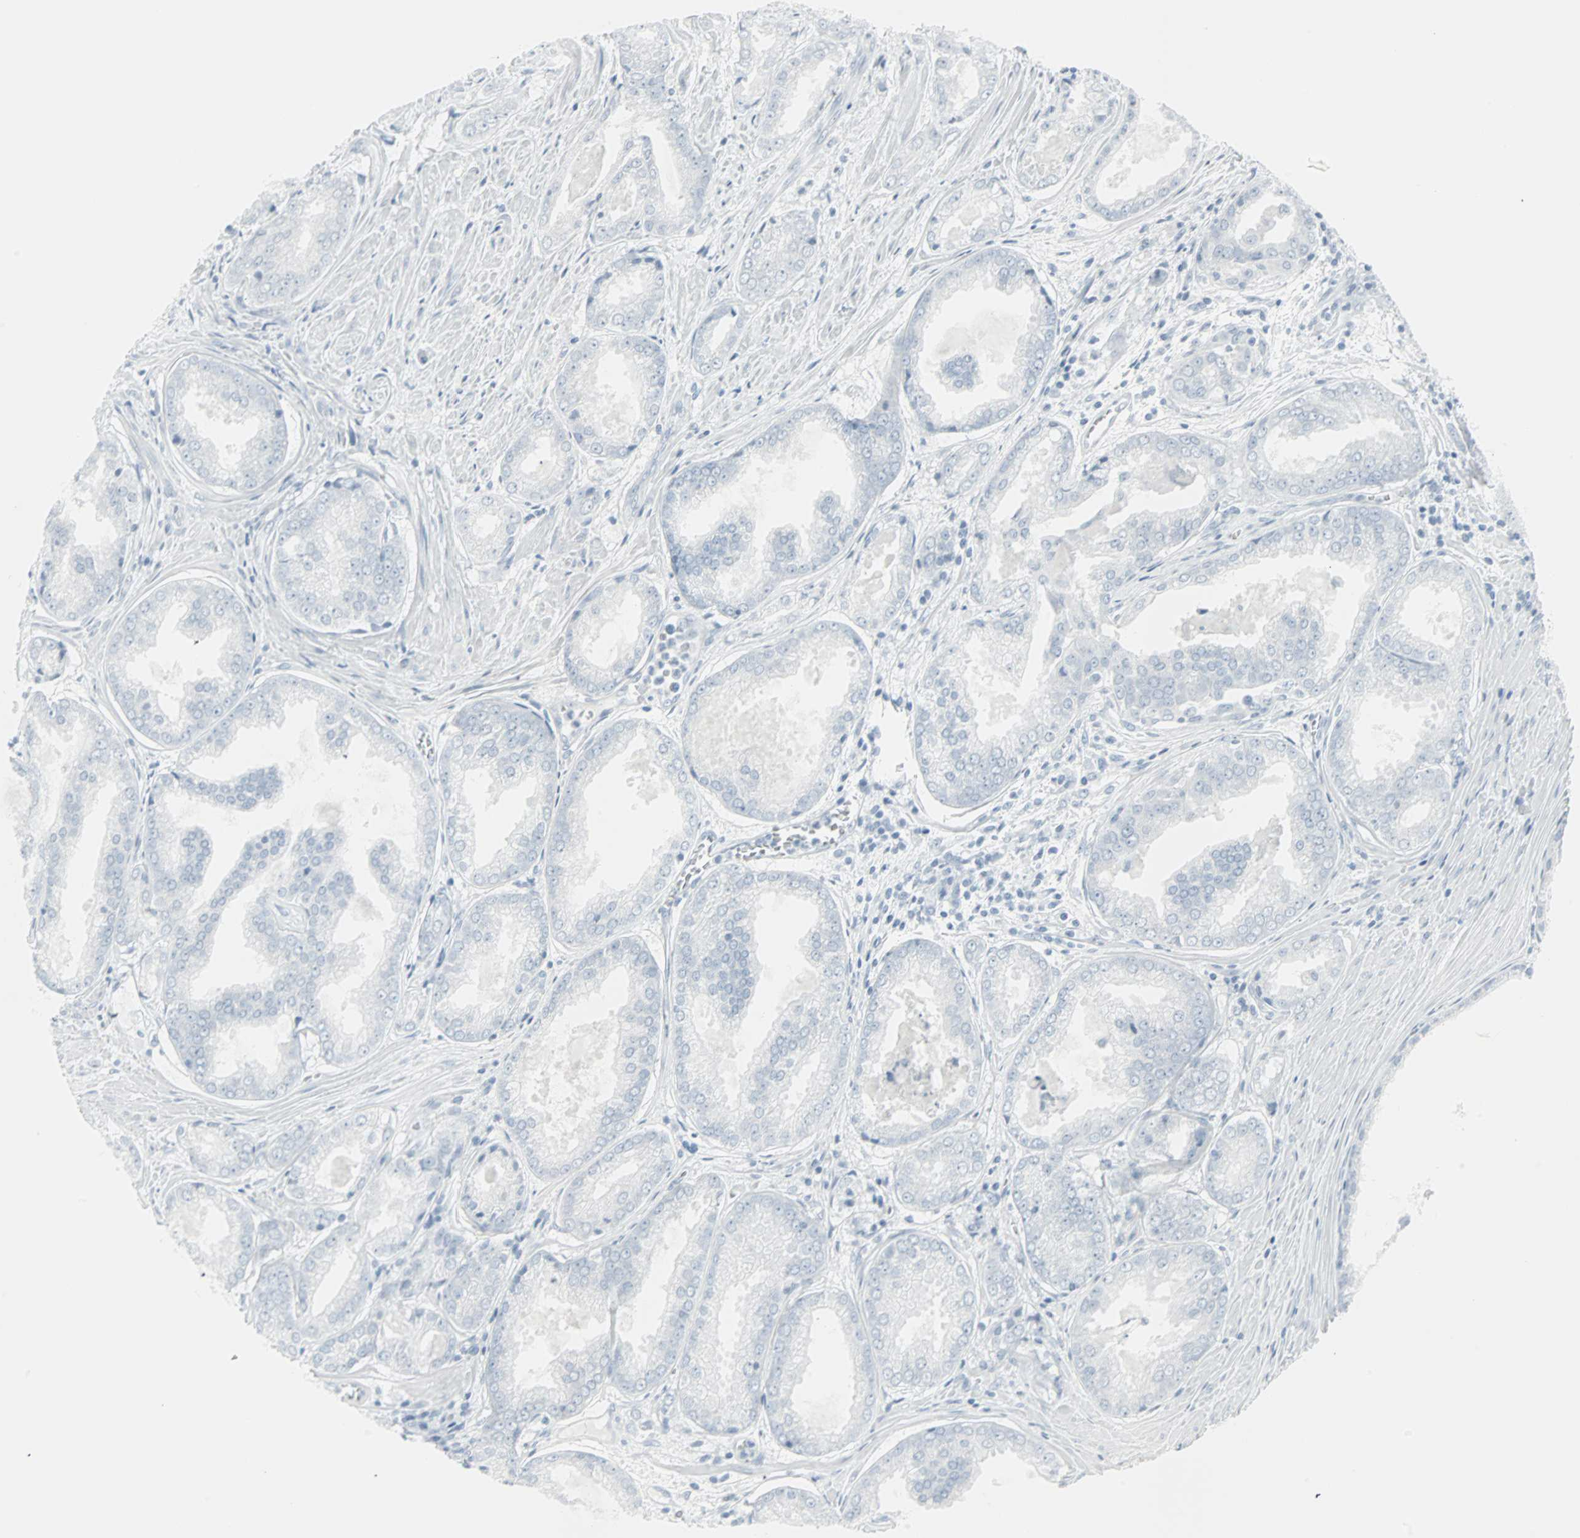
{"staining": {"intensity": "negative", "quantity": "none", "location": "none"}, "tissue": "prostate cancer", "cell_type": "Tumor cells", "image_type": "cancer", "snomed": [{"axis": "morphology", "description": "Adenocarcinoma, Low grade"}, {"axis": "topography", "description": "Prostate"}], "caption": "The image displays no staining of tumor cells in prostate adenocarcinoma (low-grade).", "gene": "LANCL3", "patient": {"sex": "male", "age": 64}}